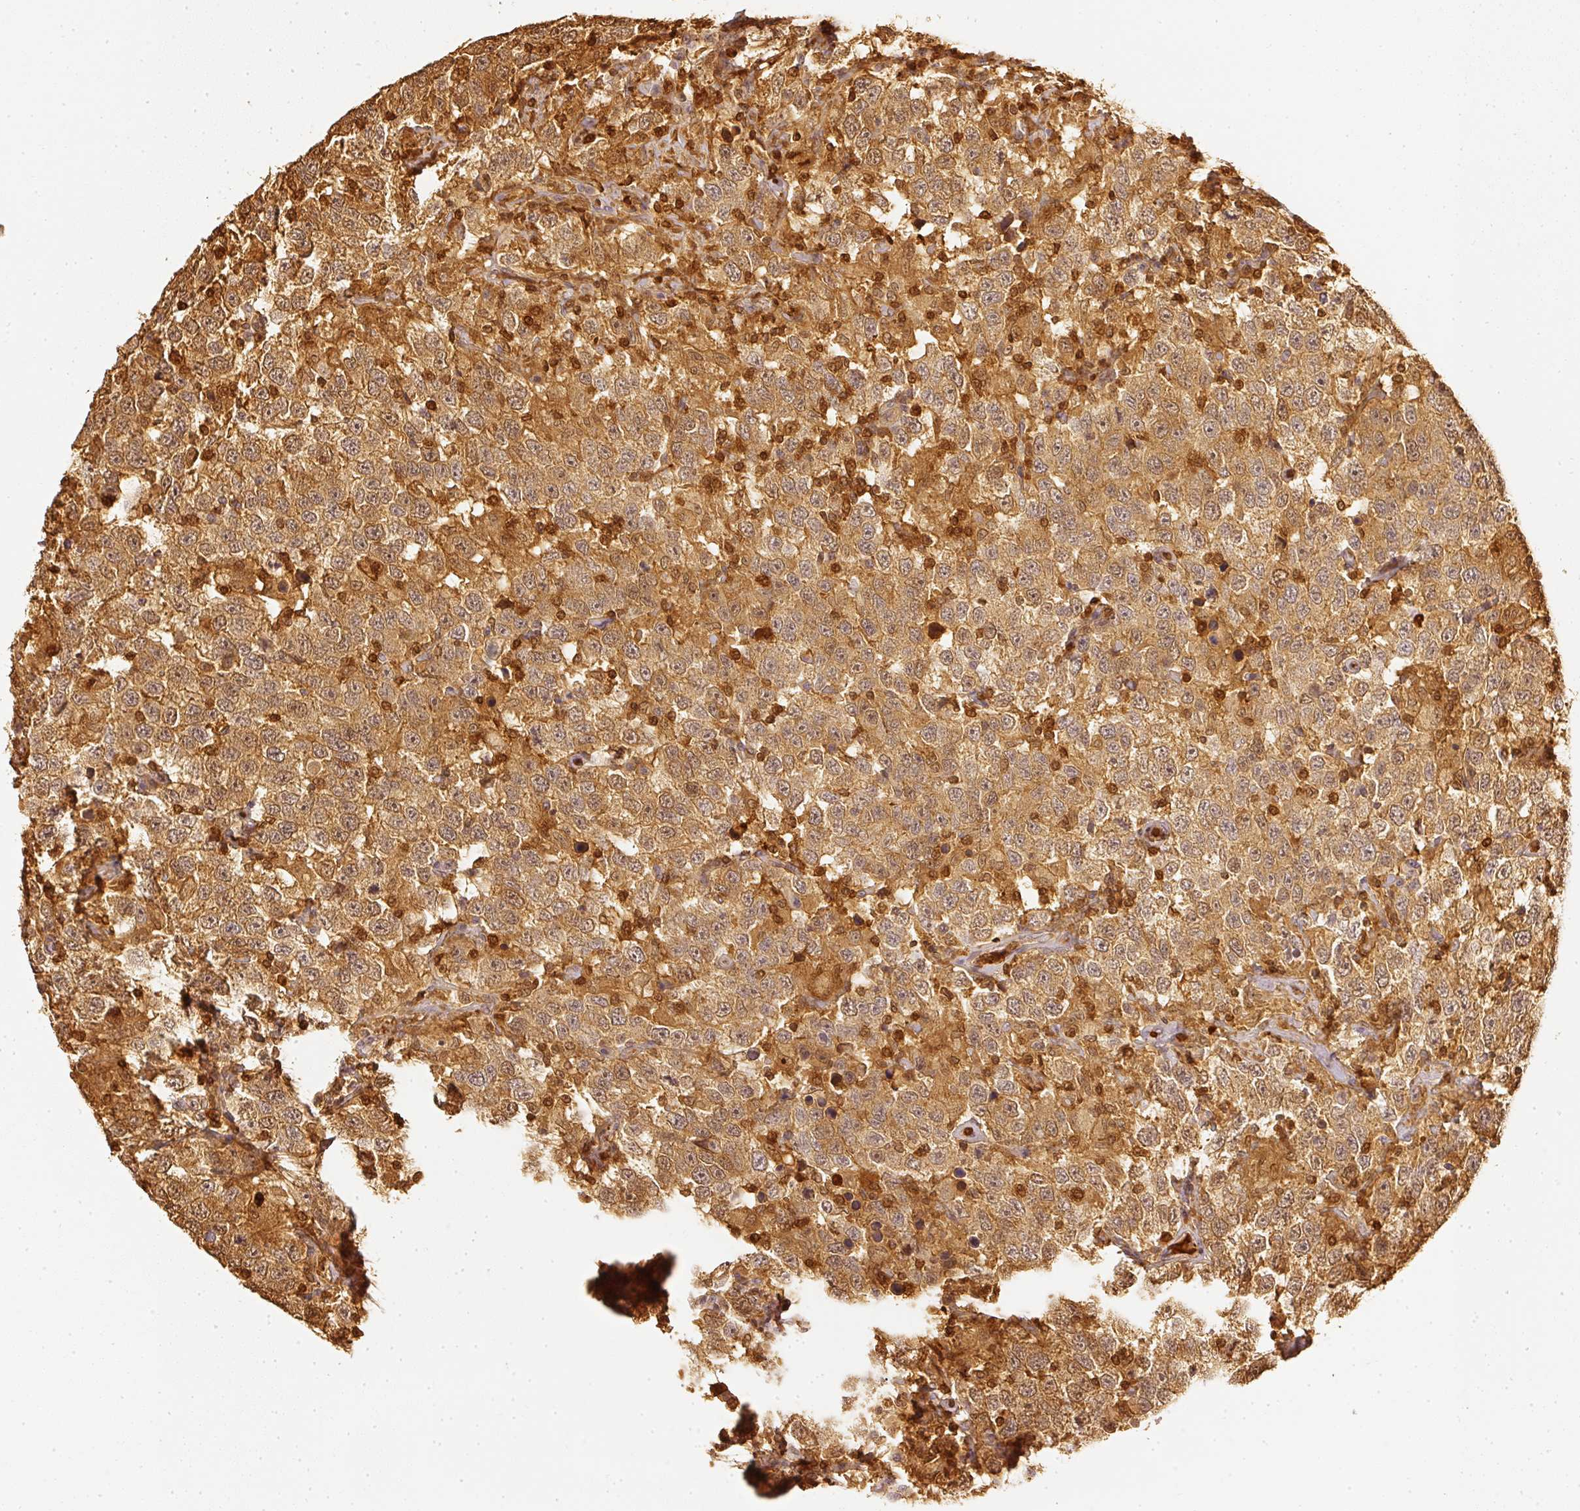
{"staining": {"intensity": "moderate", "quantity": ">75%", "location": "cytoplasmic/membranous,nuclear"}, "tissue": "testis cancer", "cell_type": "Tumor cells", "image_type": "cancer", "snomed": [{"axis": "morphology", "description": "Seminoma, NOS"}, {"axis": "topography", "description": "Testis"}], "caption": "High-magnification brightfield microscopy of testis cancer stained with DAB (brown) and counterstained with hematoxylin (blue). tumor cells exhibit moderate cytoplasmic/membranous and nuclear expression is identified in about>75% of cells. Nuclei are stained in blue.", "gene": "PFN1", "patient": {"sex": "male", "age": 41}}